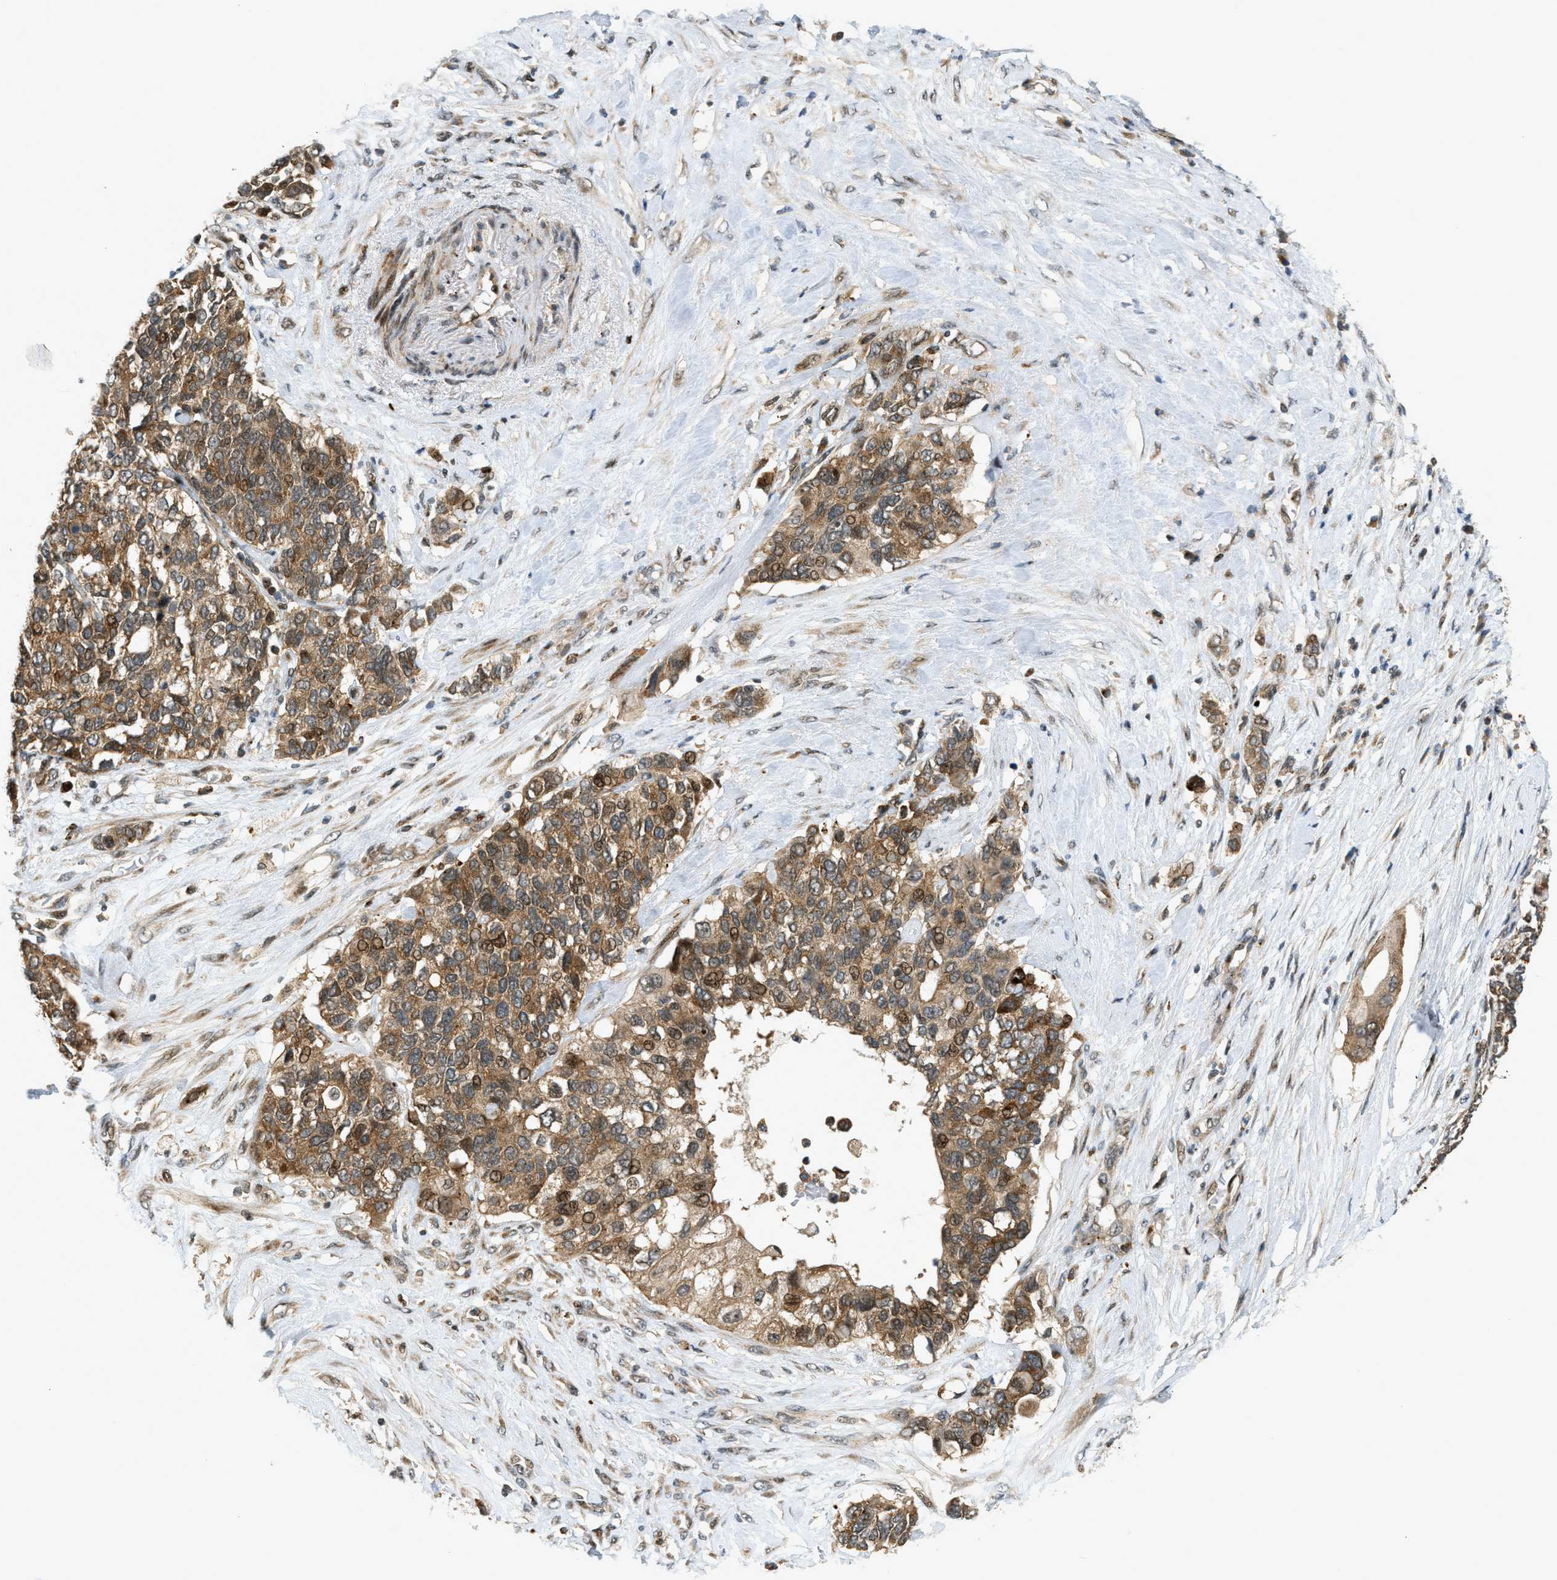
{"staining": {"intensity": "moderate", "quantity": ">75%", "location": "cytoplasmic/membranous,nuclear"}, "tissue": "pancreatic cancer", "cell_type": "Tumor cells", "image_type": "cancer", "snomed": [{"axis": "morphology", "description": "Adenocarcinoma, NOS"}, {"axis": "topography", "description": "Pancreas"}], "caption": "Immunohistochemistry (IHC) histopathology image of pancreatic cancer (adenocarcinoma) stained for a protein (brown), which exhibits medium levels of moderate cytoplasmic/membranous and nuclear positivity in about >75% of tumor cells.", "gene": "TRAPPC14", "patient": {"sex": "female", "age": 56}}